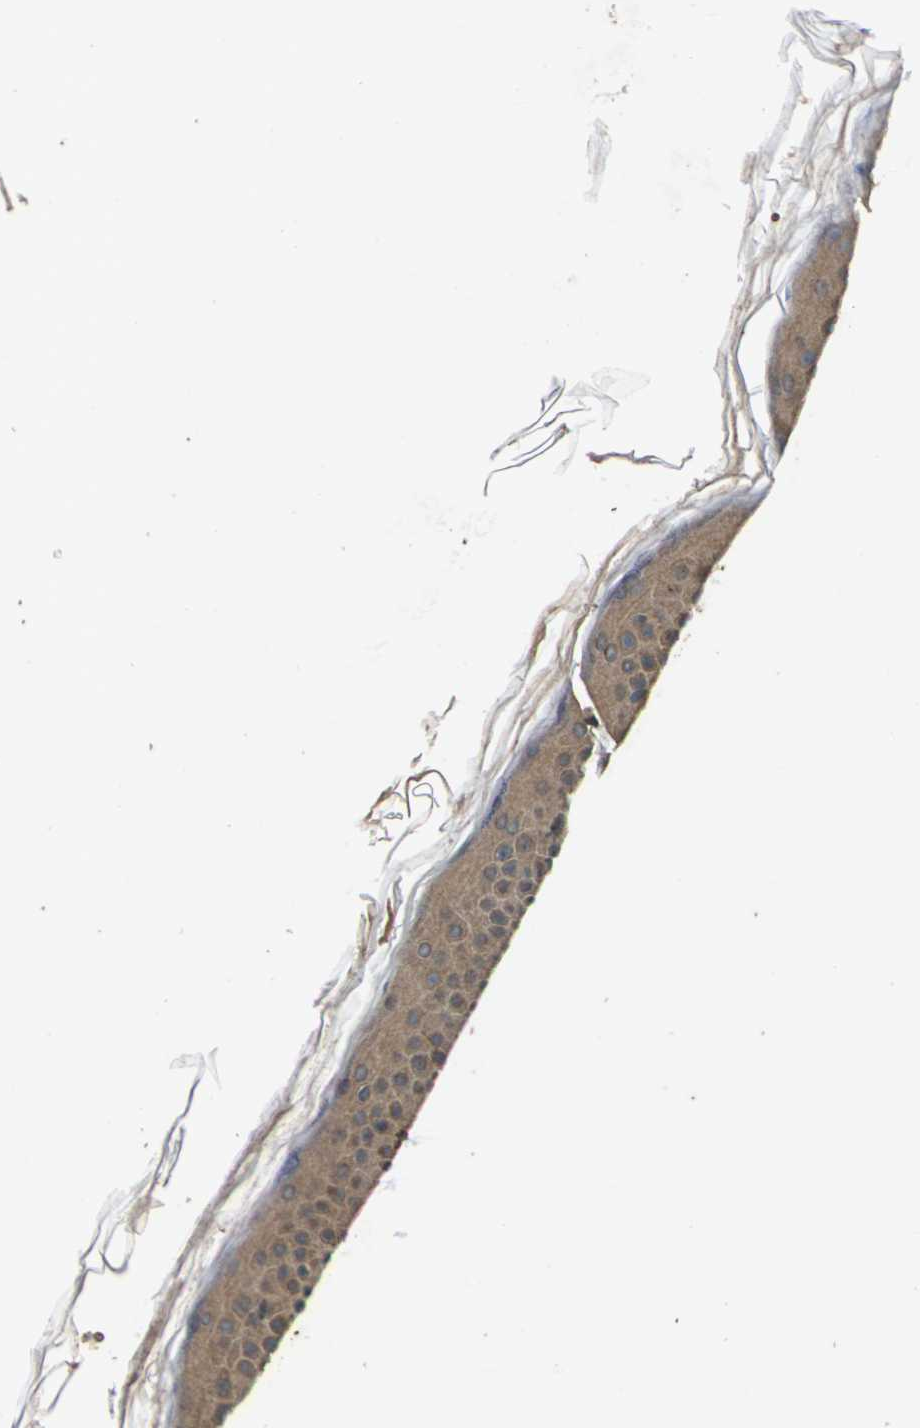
{"staining": {"intensity": "moderate", "quantity": ">75%", "location": "cytoplasmic/membranous"}, "tissue": "skin", "cell_type": "Fibroblasts", "image_type": "normal", "snomed": [{"axis": "morphology", "description": "Normal tissue, NOS"}, {"axis": "topography", "description": "Skin"}], "caption": "The micrograph displays a brown stain indicating the presence of a protein in the cytoplasmic/membranous of fibroblasts in skin. Immunohistochemistry stains the protein in brown and the nuclei are stained blue.", "gene": "DKK2", "patient": {"sex": "male", "age": 67}}